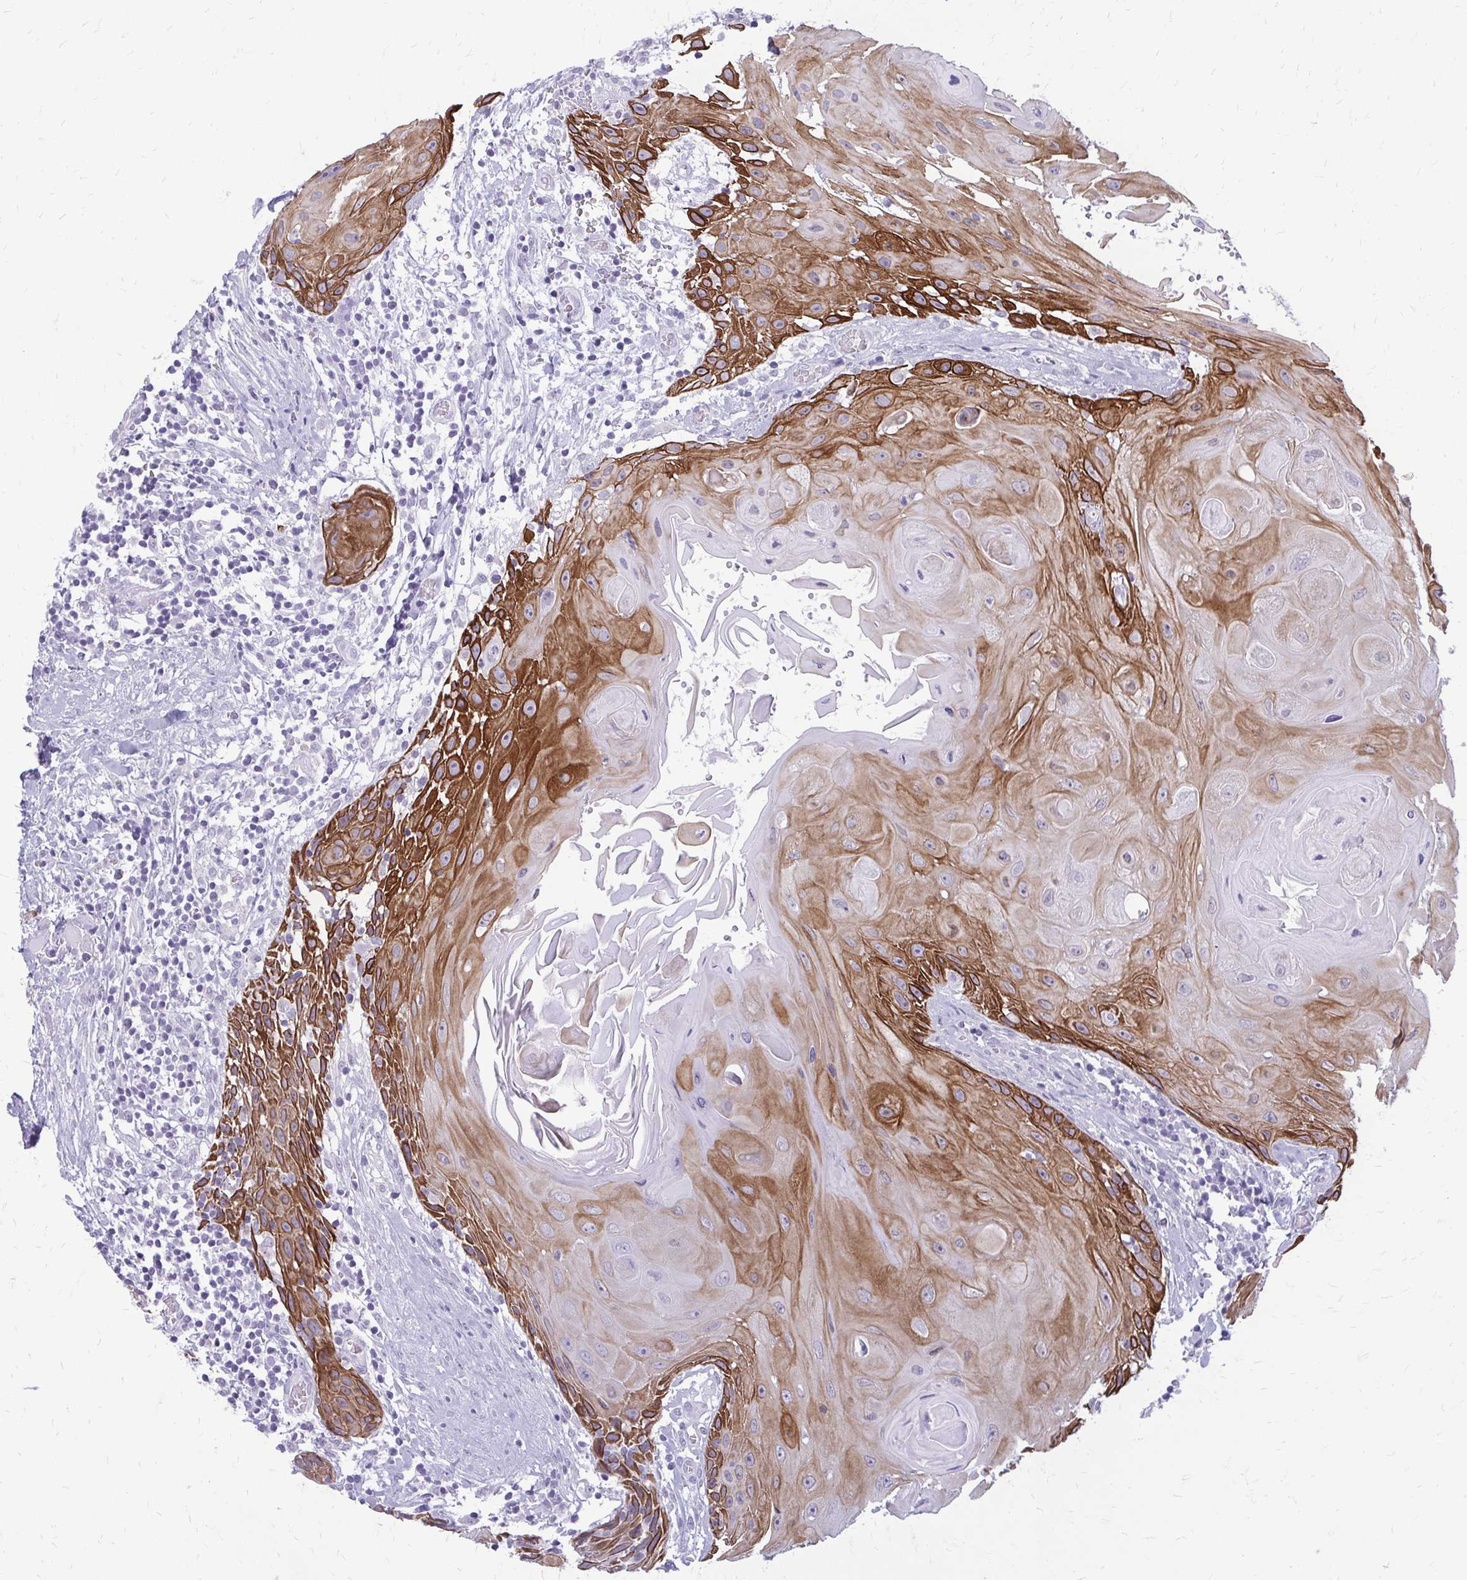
{"staining": {"intensity": "strong", "quantity": "25%-75%", "location": "cytoplasmic/membranous"}, "tissue": "head and neck cancer", "cell_type": "Tumor cells", "image_type": "cancer", "snomed": [{"axis": "morphology", "description": "Squamous cell carcinoma, NOS"}, {"axis": "topography", "description": "Oral tissue"}, {"axis": "topography", "description": "Head-Neck"}], "caption": "Protein analysis of head and neck cancer tissue reveals strong cytoplasmic/membranous staining in about 25%-75% of tumor cells. (DAB (3,3'-diaminobenzidine) IHC, brown staining for protein, blue staining for nuclei).", "gene": "KRT5", "patient": {"sex": "male", "age": 49}}